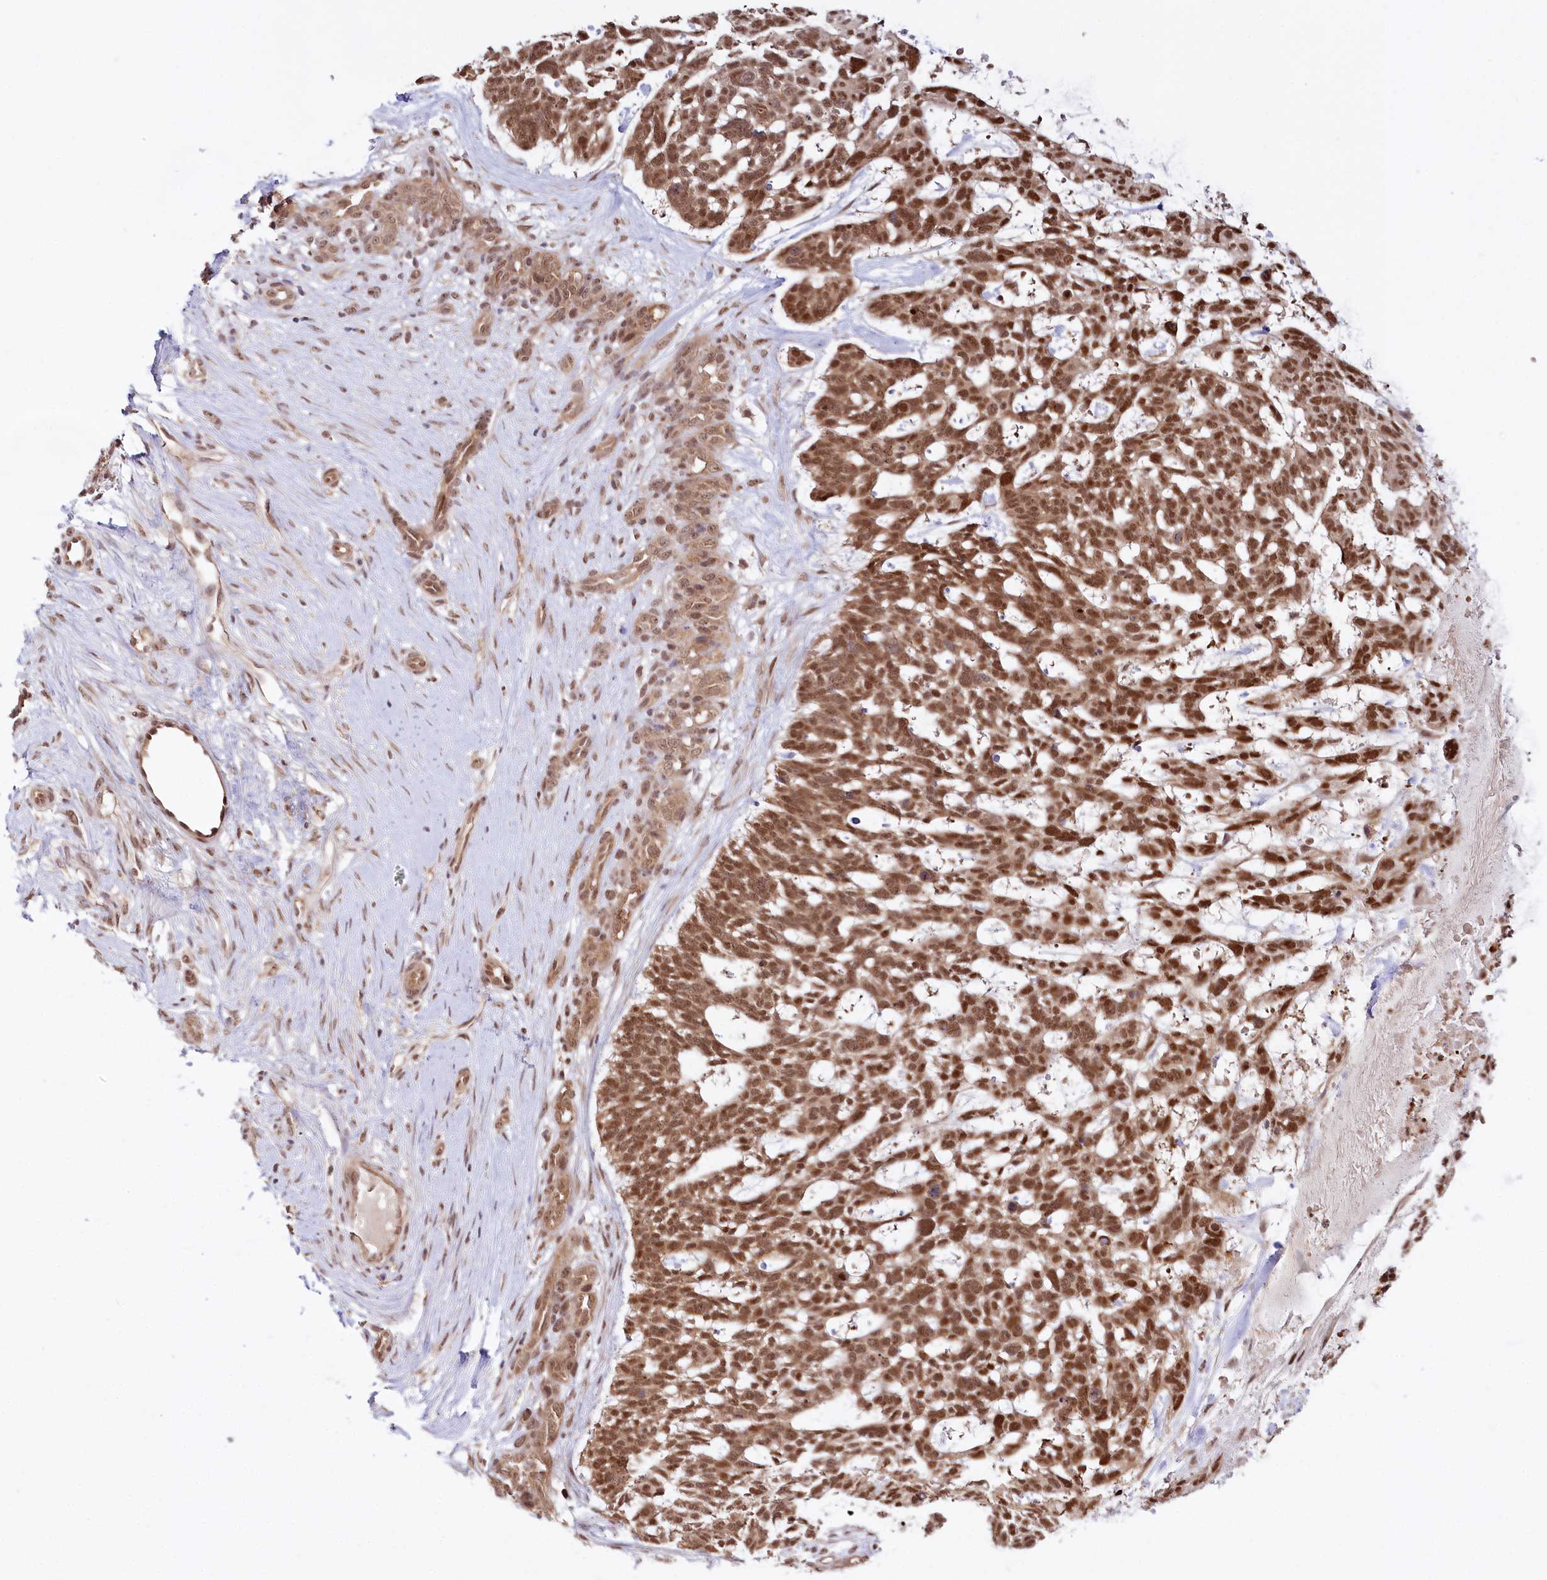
{"staining": {"intensity": "strong", "quantity": ">75%", "location": "cytoplasmic/membranous,nuclear"}, "tissue": "skin cancer", "cell_type": "Tumor cells", "image_type": "cancer", "snomed": [{"axis": "morphology", "description": "Basal cell carcinoma"}, {"axis": "topography", "description": "Skin"}], "caption": "High-power microscopy captured an immunohistochemistry micrograph of skin cancer (basal cell carcinoma), revealing strong cytoplasmic/membranous and nuclear positivity in about >75% of tumor cells.", "gene": "CCDC65", "patient": {"sex": "male", "age": 88}}